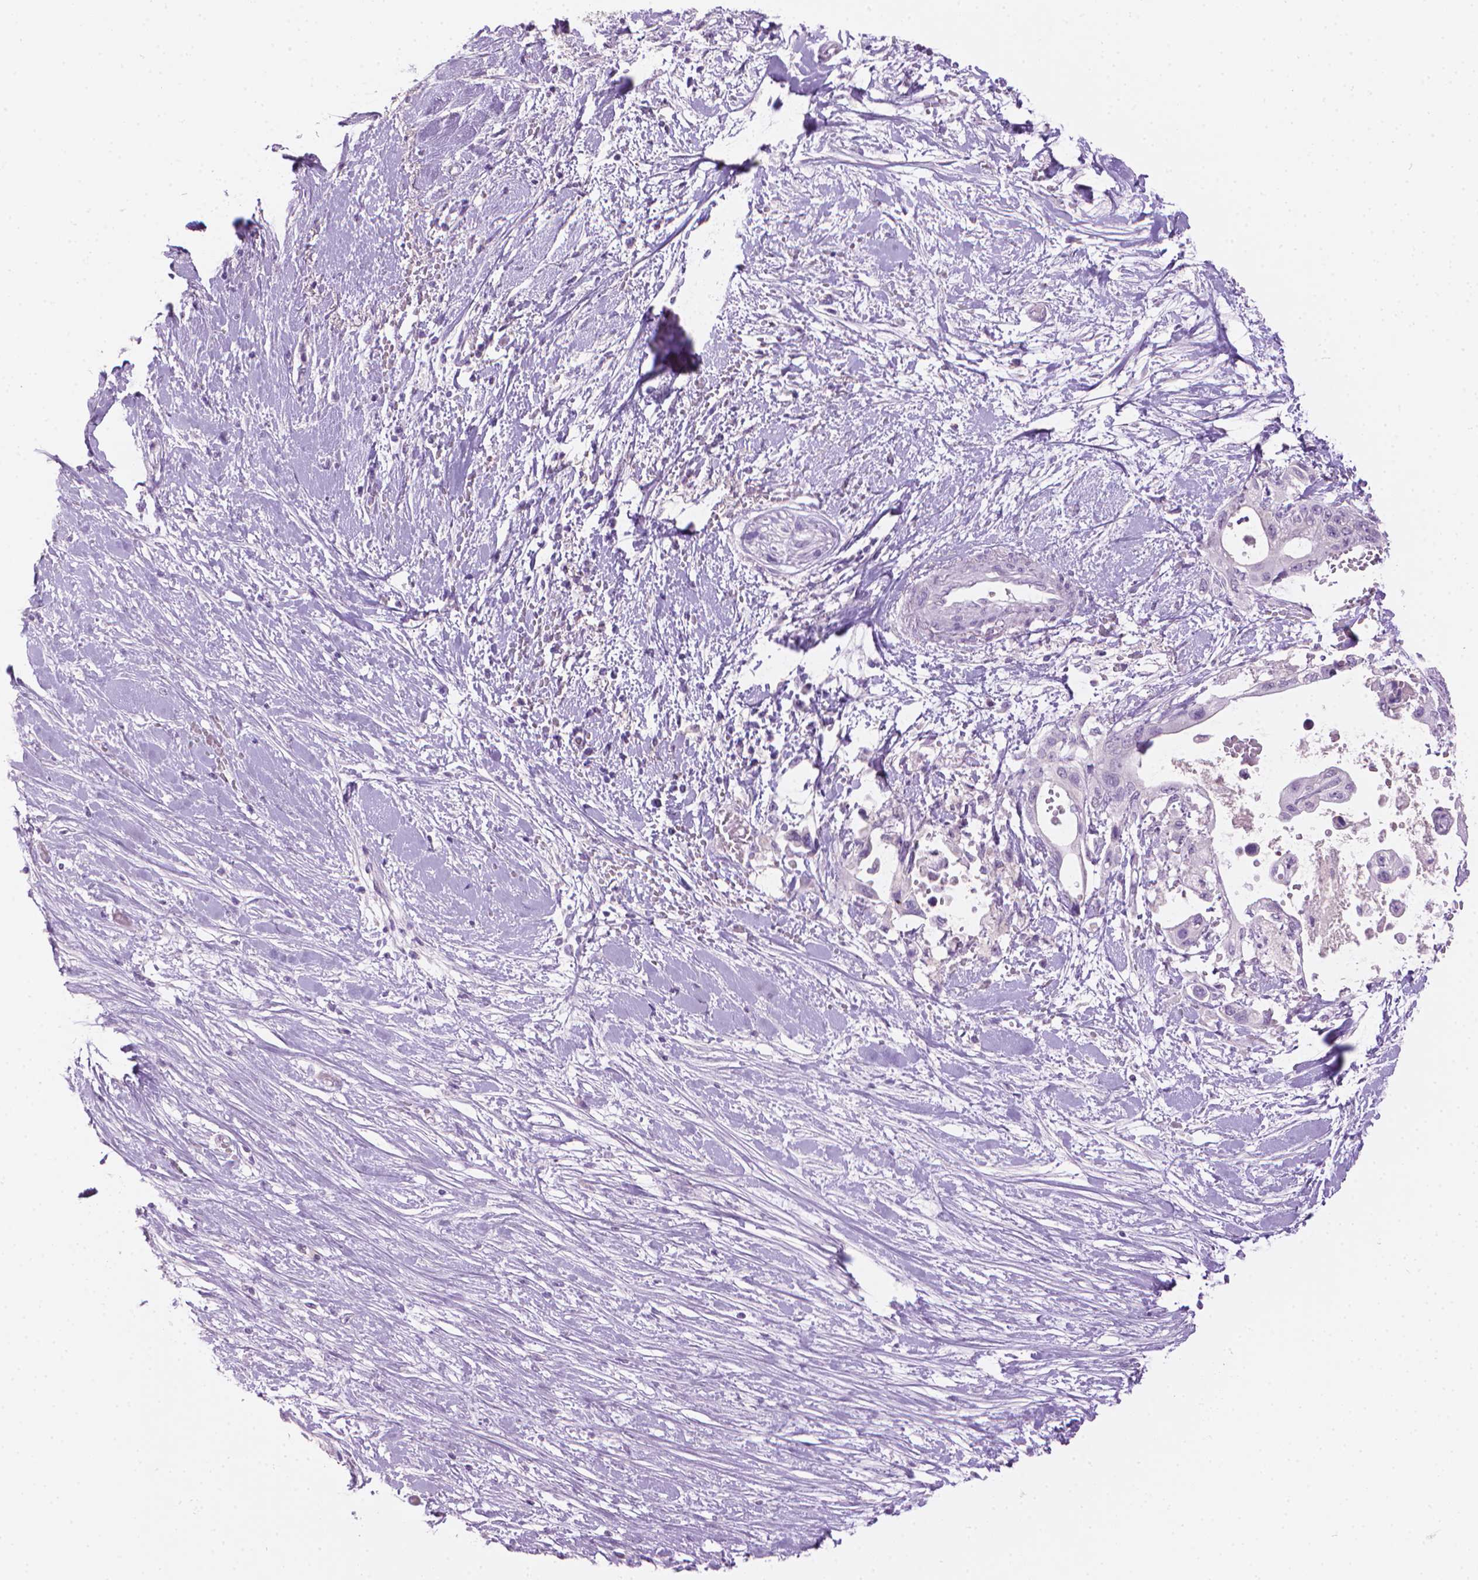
{"staining": {"intensity": "negative", "quantity": "none", "location": "none"}, "tissue": "pancreatic cancer", "cell_type": "Tumor cells", "image_type": "cancer", "snomed": [{"axis": "morphology", "description": "Adenocarcinoma, NOS"}, {"axis": "topography", "description": "Pancreas"}], "caption": "Protein analysis of adenocarcinoma (pancreatic) demonstrates no significant positivity in tumor cells.", "gene": "MLANA", "patient": {"sex": "female", "age": 63}}